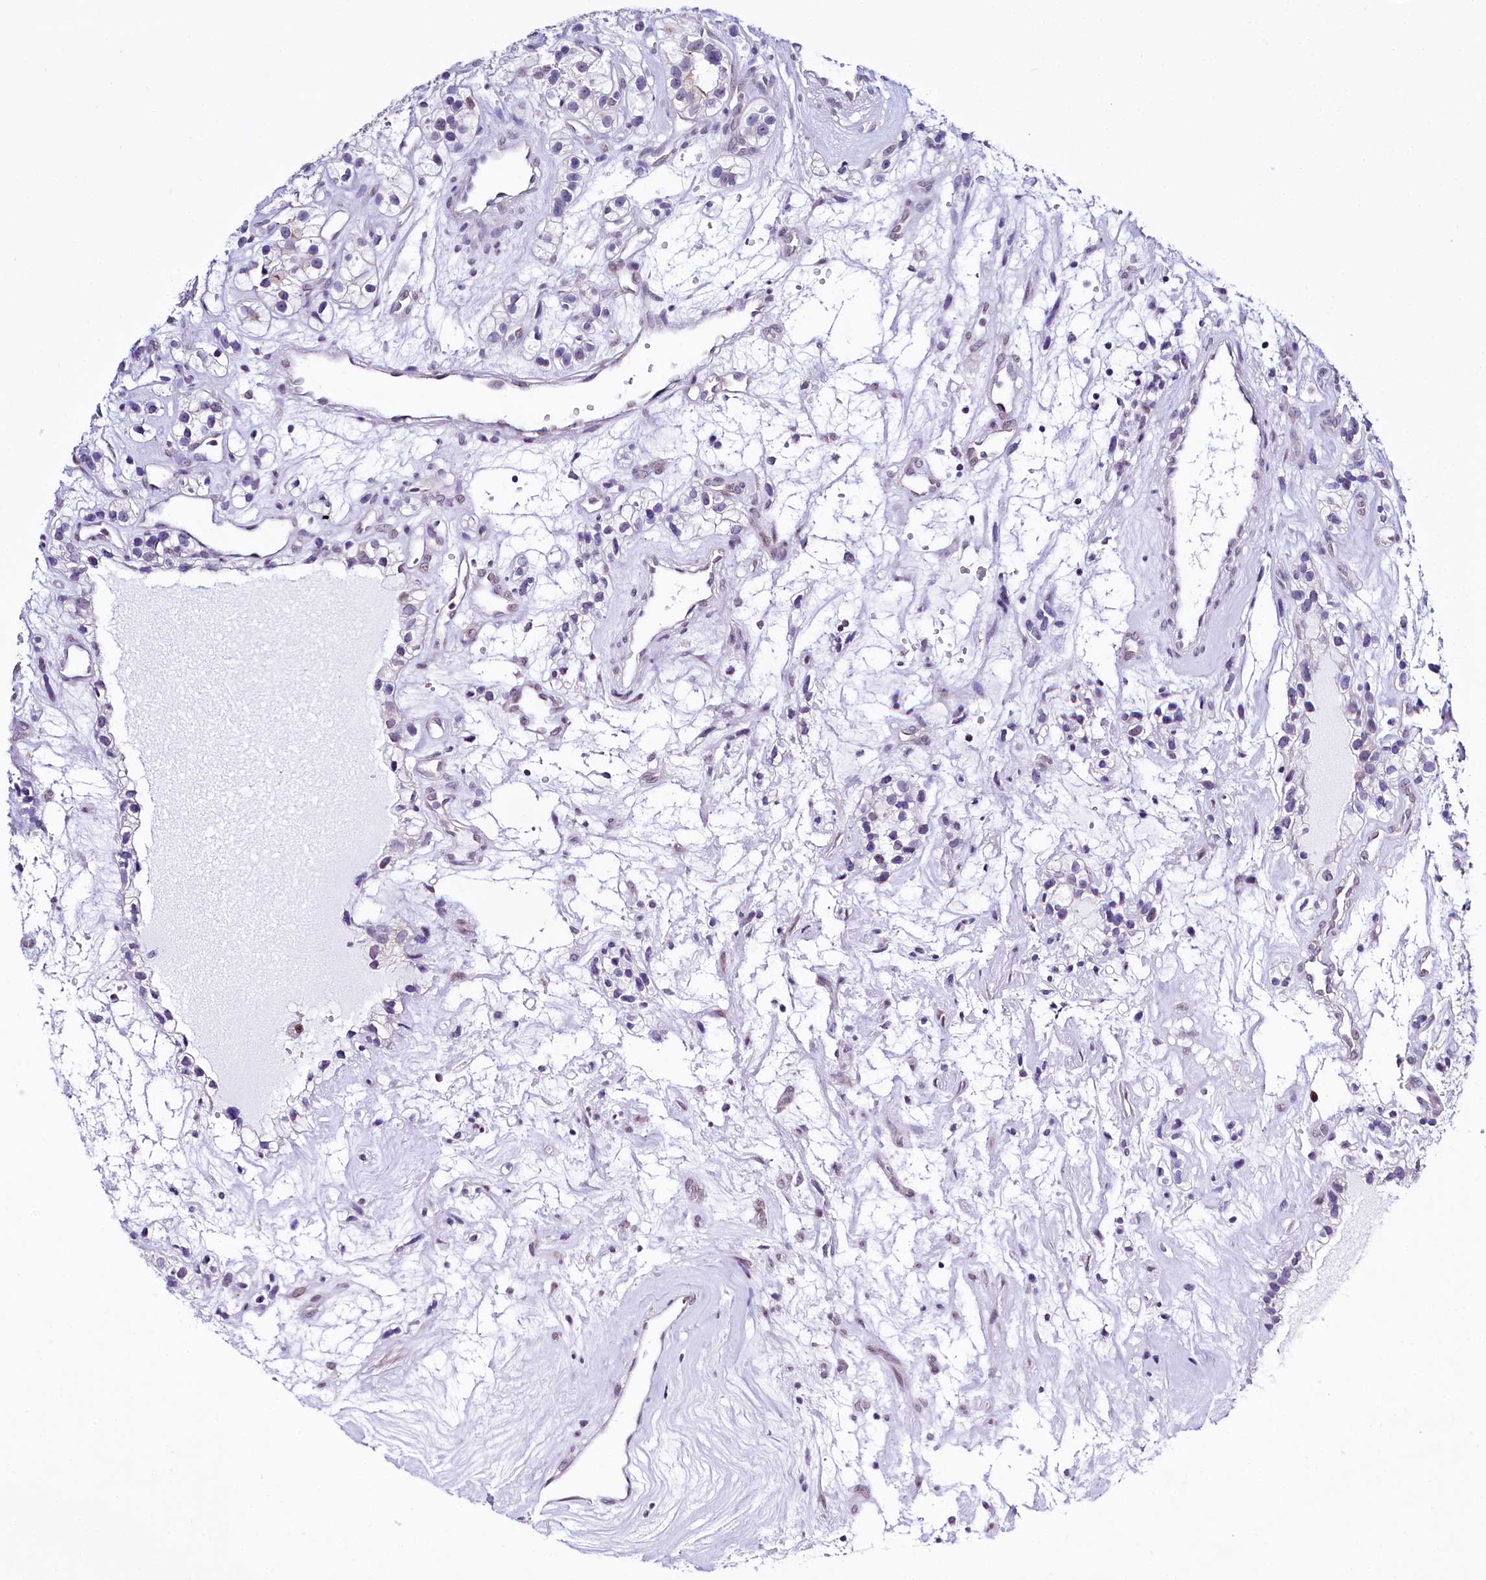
{"staining": {"intensity": "negative", "quantity": "none", "location": "none"}, "tissue": "renal cancer", "cell_type": "Tumor cells", "image_type": "cancer", "snomed": [{"axis": "morphology", "description": "Adenocarcinoma, NOS"}, {"axis": "topography", "description": "Kidney"}], "caption": "Immunohistochemistry (IHC) histopathology image of human renal adenocarcinoma stained for a protein (brown), which shows no positivity in tumor cells. The staining was performed using DAB to visualize the protein expression in brown, while the nuclei were stained in blue with hematoxylin (Magnification: 20x).", "gene": "SPATS2", "patient": {"sex": "female", "age": 57}}